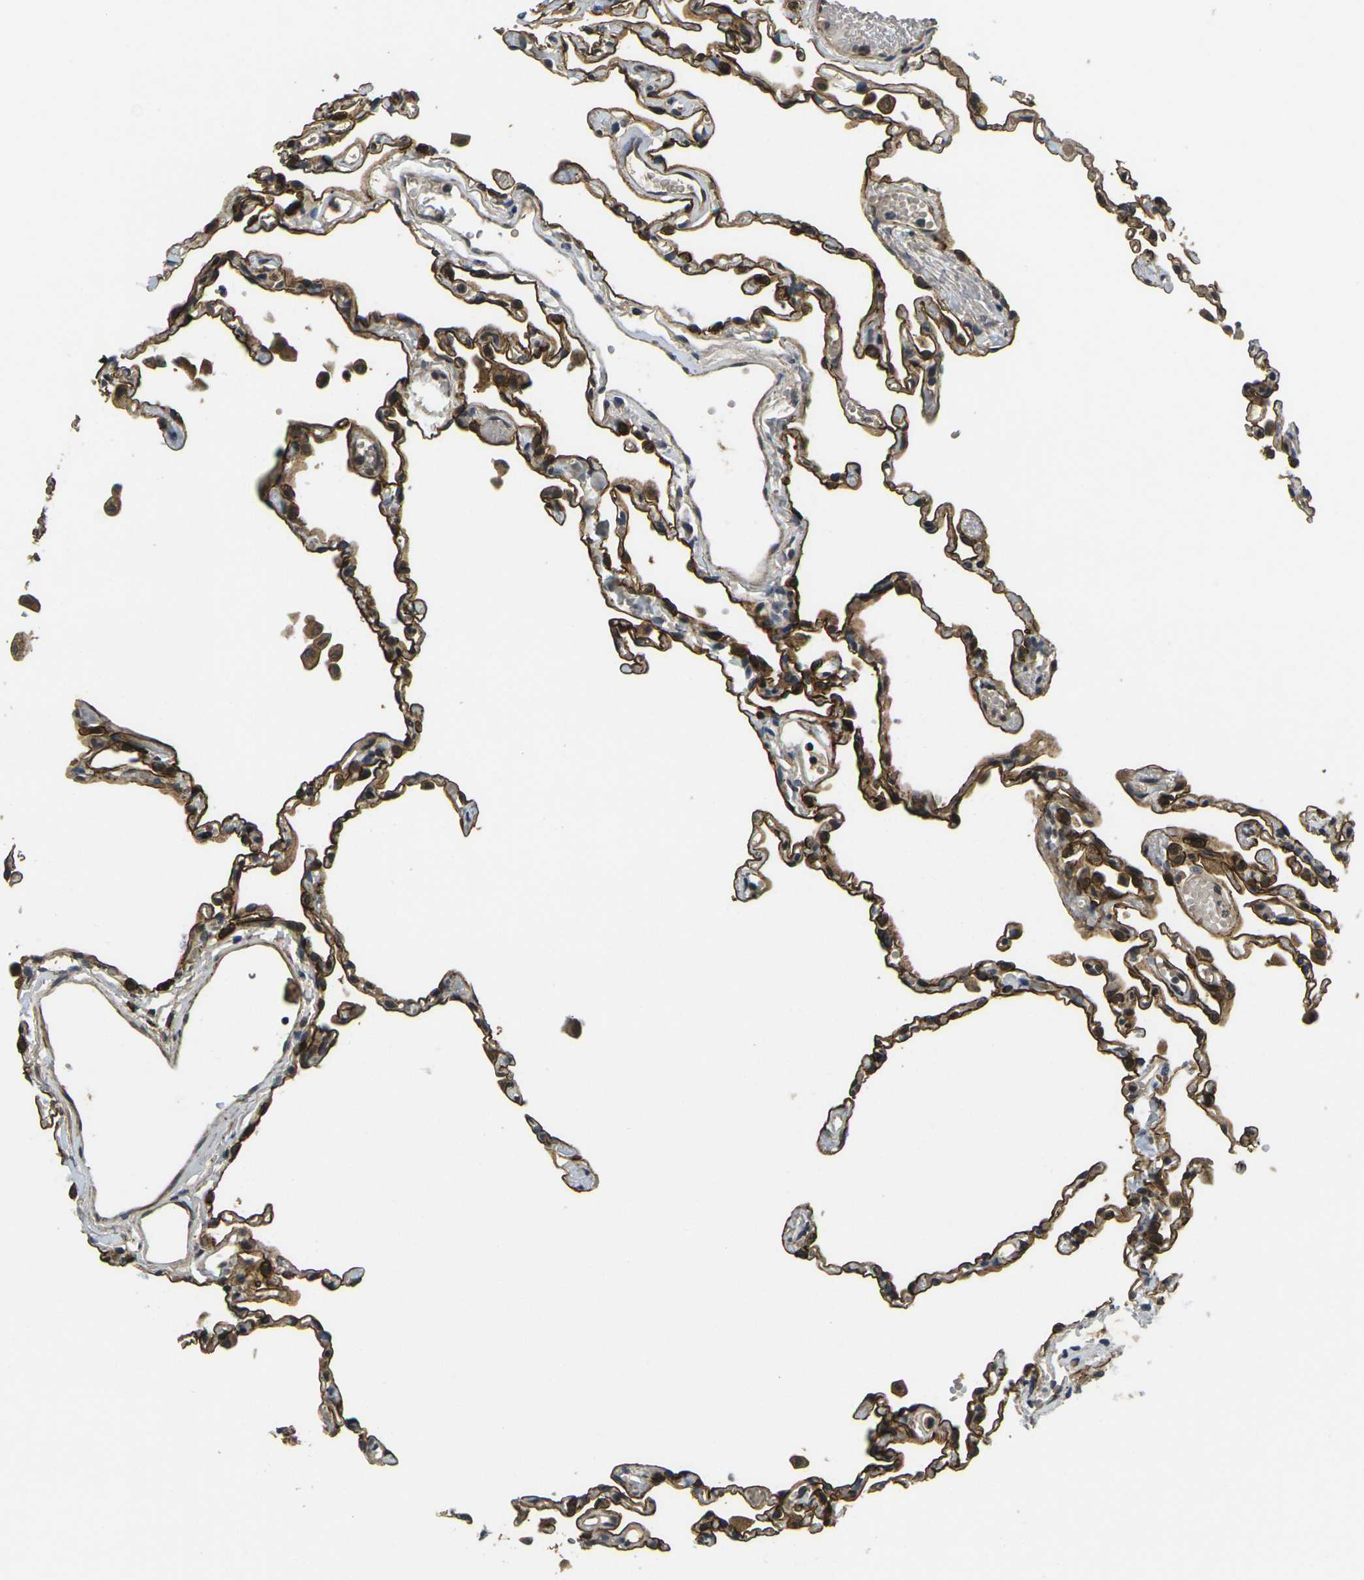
{"staining": {"intensity": "strong", "quantity": ">75%", "location": "cytoplasmic/membranous"}, "tissue": "lung", "cell_type": "Alveolar cells", "image_type": "normal", "snomed": [{"axis": "morphology", "description": "Normal tissue, NOS"}, {"axis": "topography", "description": "Lung"}], "caption": "High-magnification brightfield microscopy of benign lung stained with DAB (brown) and counterstained with hematoxylin (blue). alveolar cells exhibit strong cytoplasmic/membranous staining is identified in about>75% of cells. (DAB IHC with brightfield microscopy, high magnification).", "gene": "FUT11", "patient": {"sex": "female", "age": 49}}